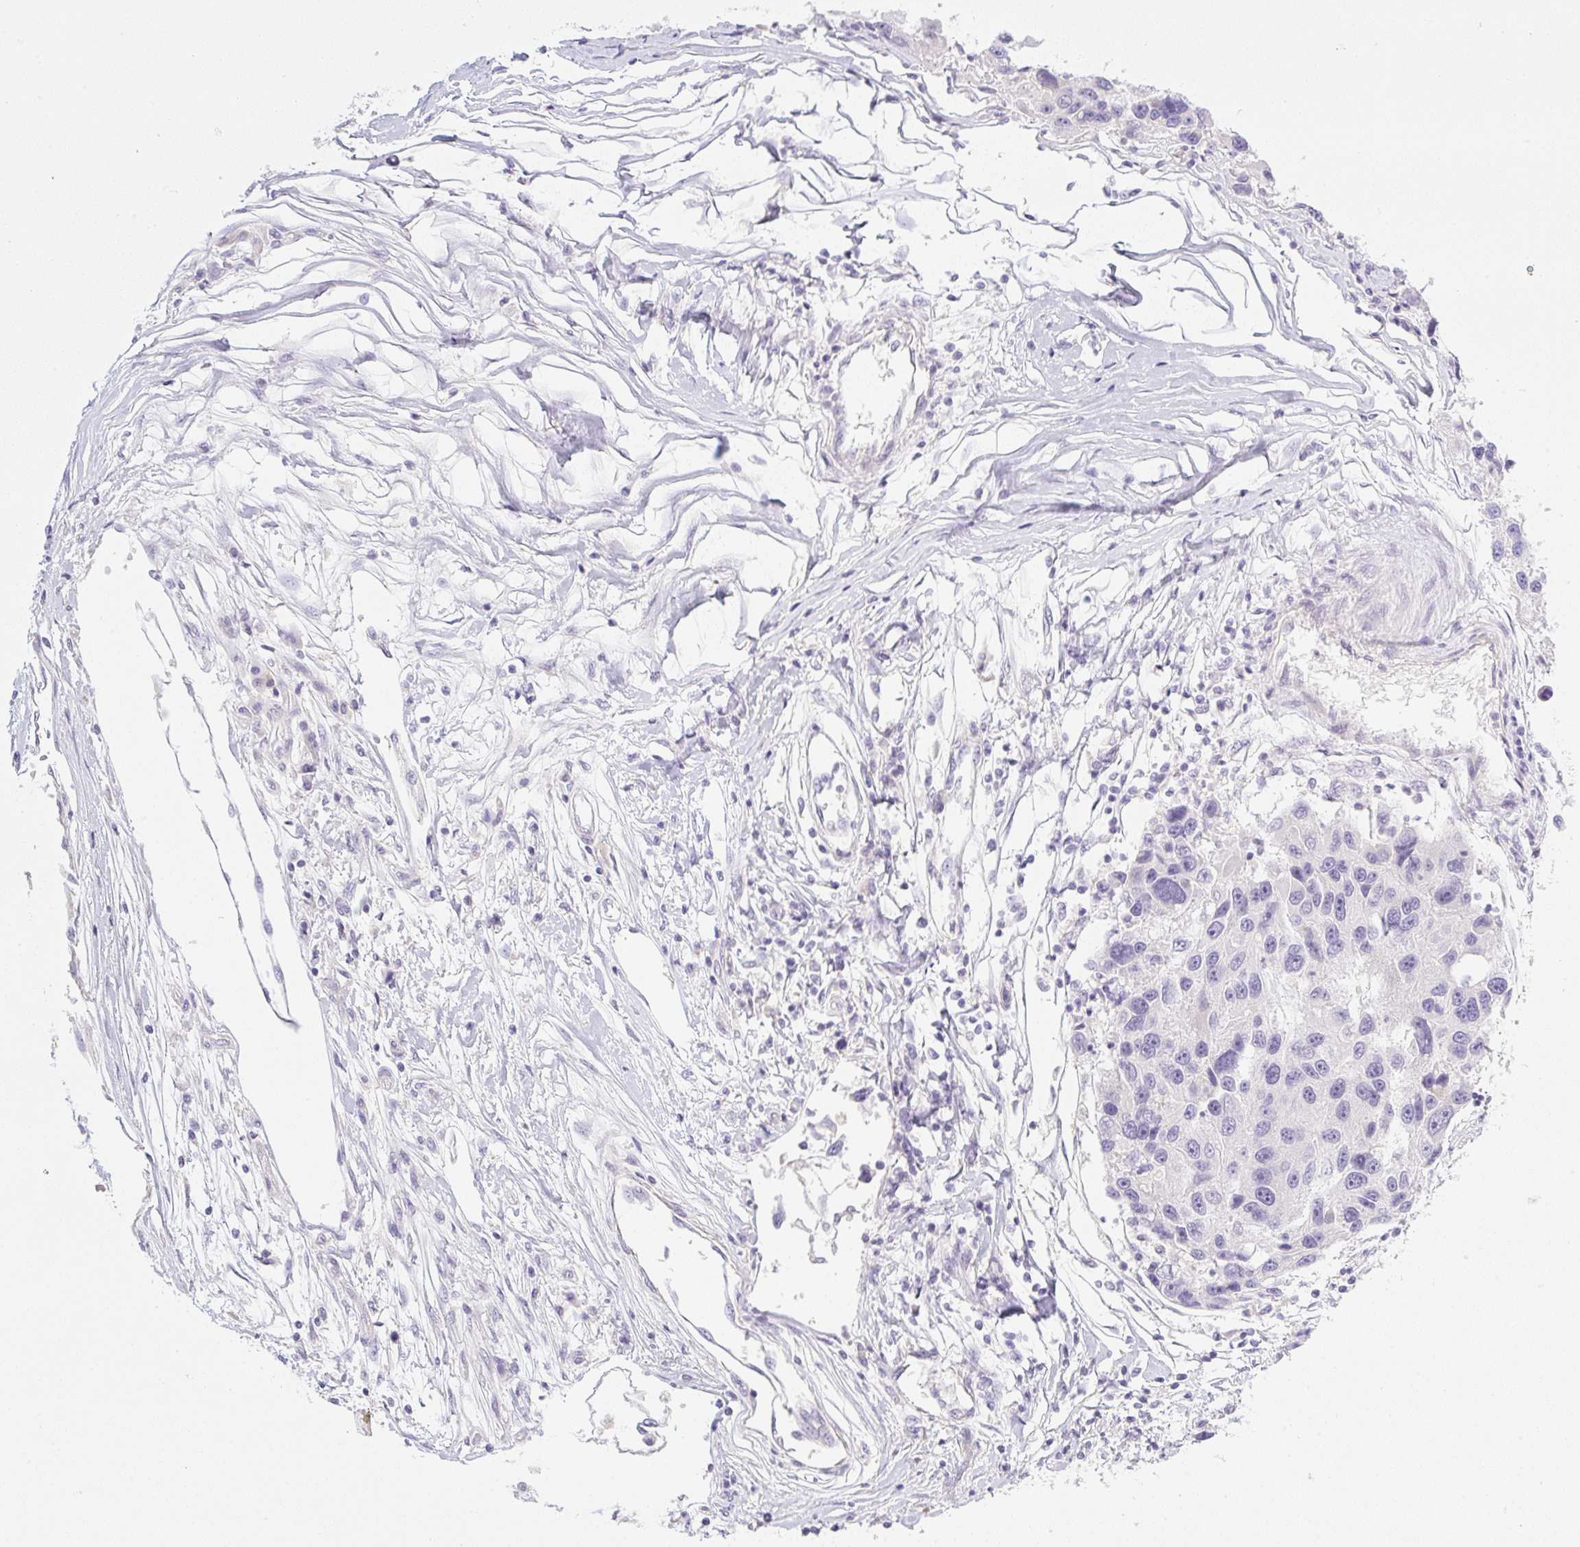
{"staining": {"intensity": "negative", "quantity": "none", "location": "none"}, "tissue": "melanoma", "cell_type": "Tumor cells", "image_type": "cancer", "snomed": [{"axis": "morphology", "description": "Malignant melanoma, NOS"}, {"axis": "topography", "description": "Skin"}], "caption": "The image demonstrates no significant staining in tumor cells of malignant melanoma.", "gene": "MIA2", "patient": {"sex": "male", "age": 53}}